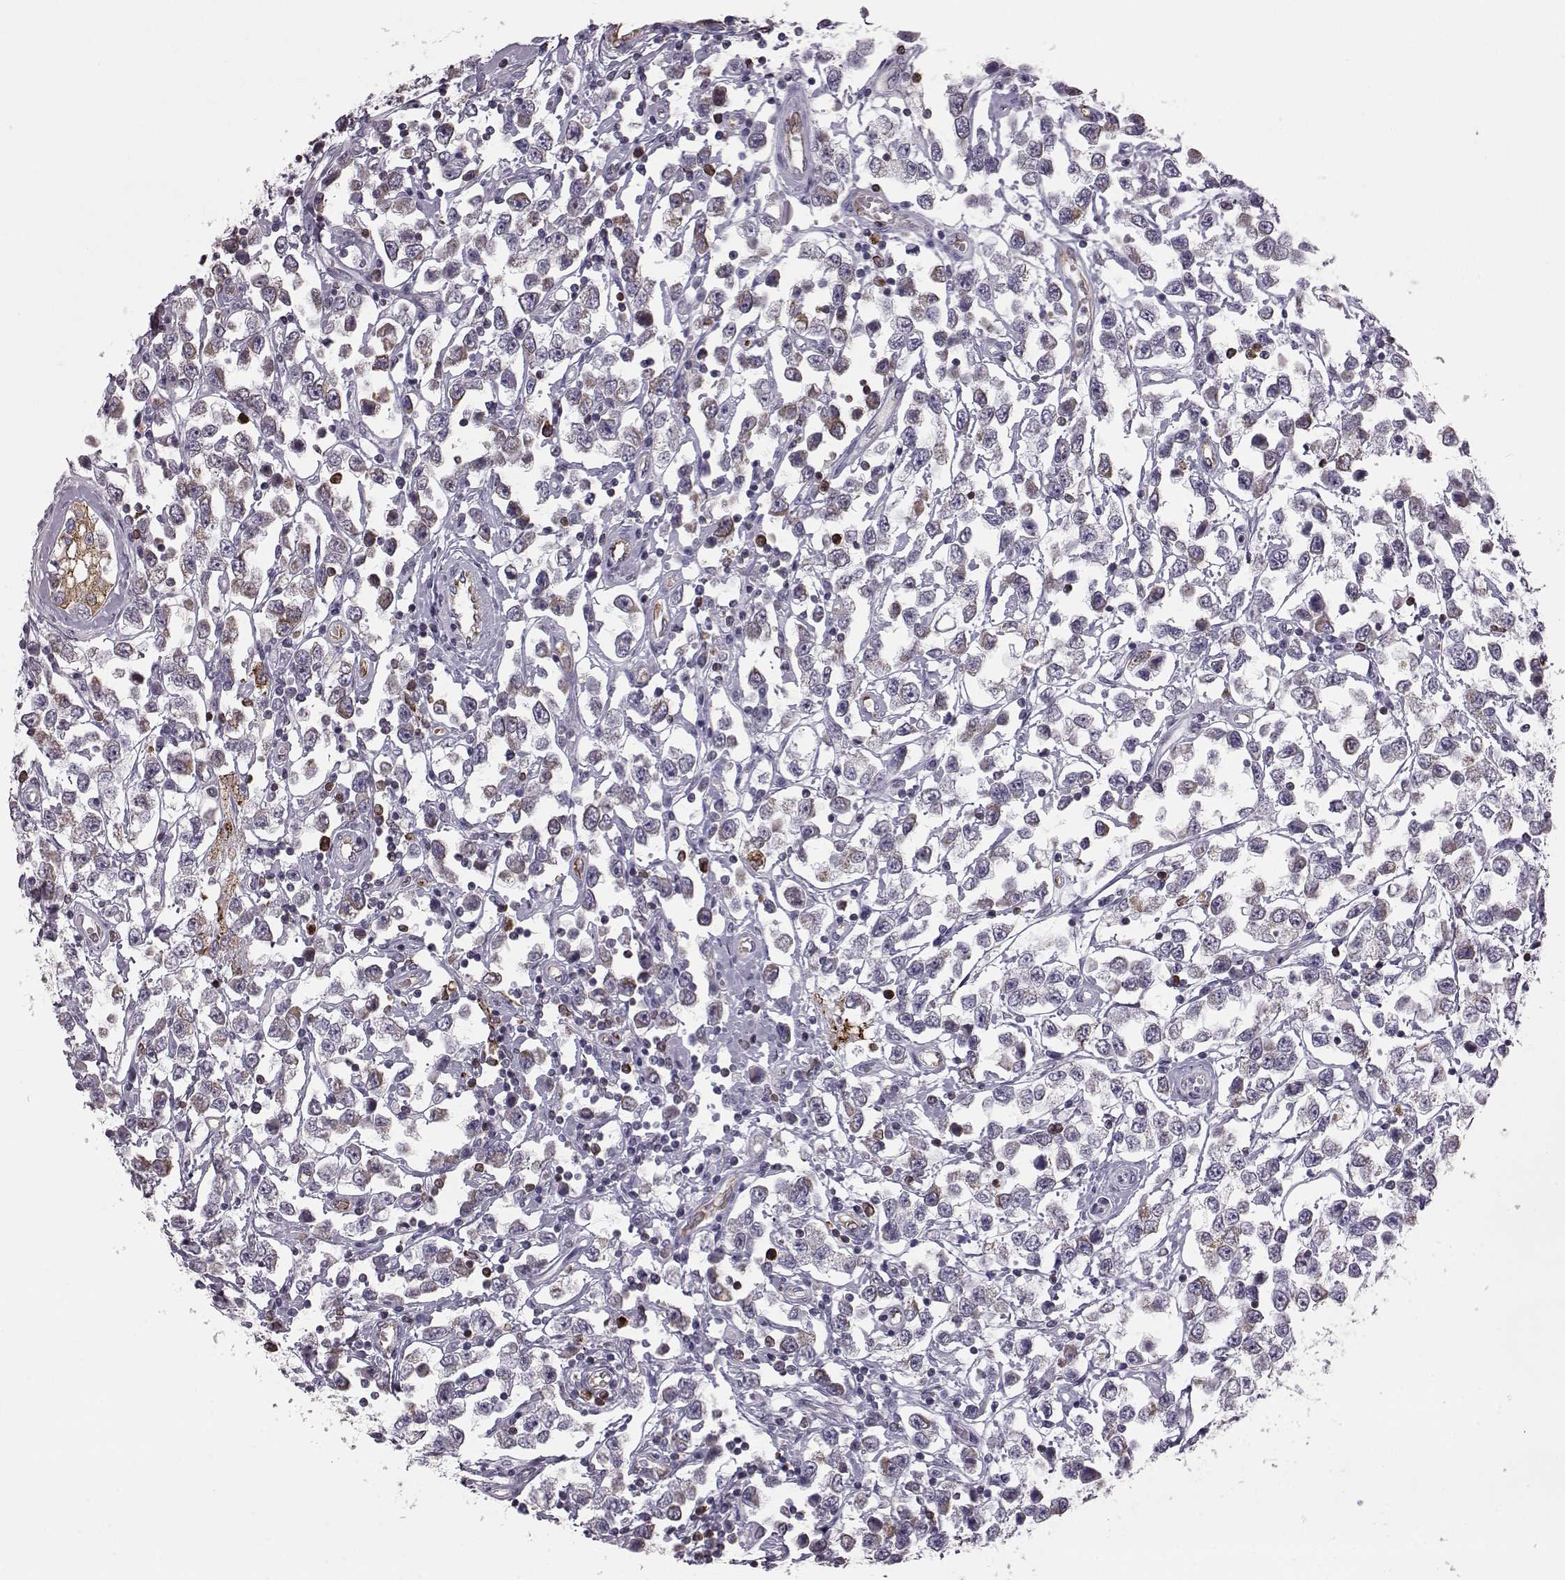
{"staining": {"intensity": "moderate", "quantity": "<25%", "location": "cytoplasmic/membranous"}, "tissue": "testis cancer", "cell_type": "Tumor cells", "image_type": "cancer", "snomed": [{"axis": "morphology", "description": "Seminoma, NOS"}, {"axis": "topography", "description": "Testis"}], "caption": "Immunohistochemistry micrograph of testis cancer (seminoma) stained for a protein (brown), which reveals low levels of moderate cytoplasmic/membranous expression in approximately <25% of tumor cells.", "gene": "ELOVL5", "patient": {"sex": "male", "age": 34}}